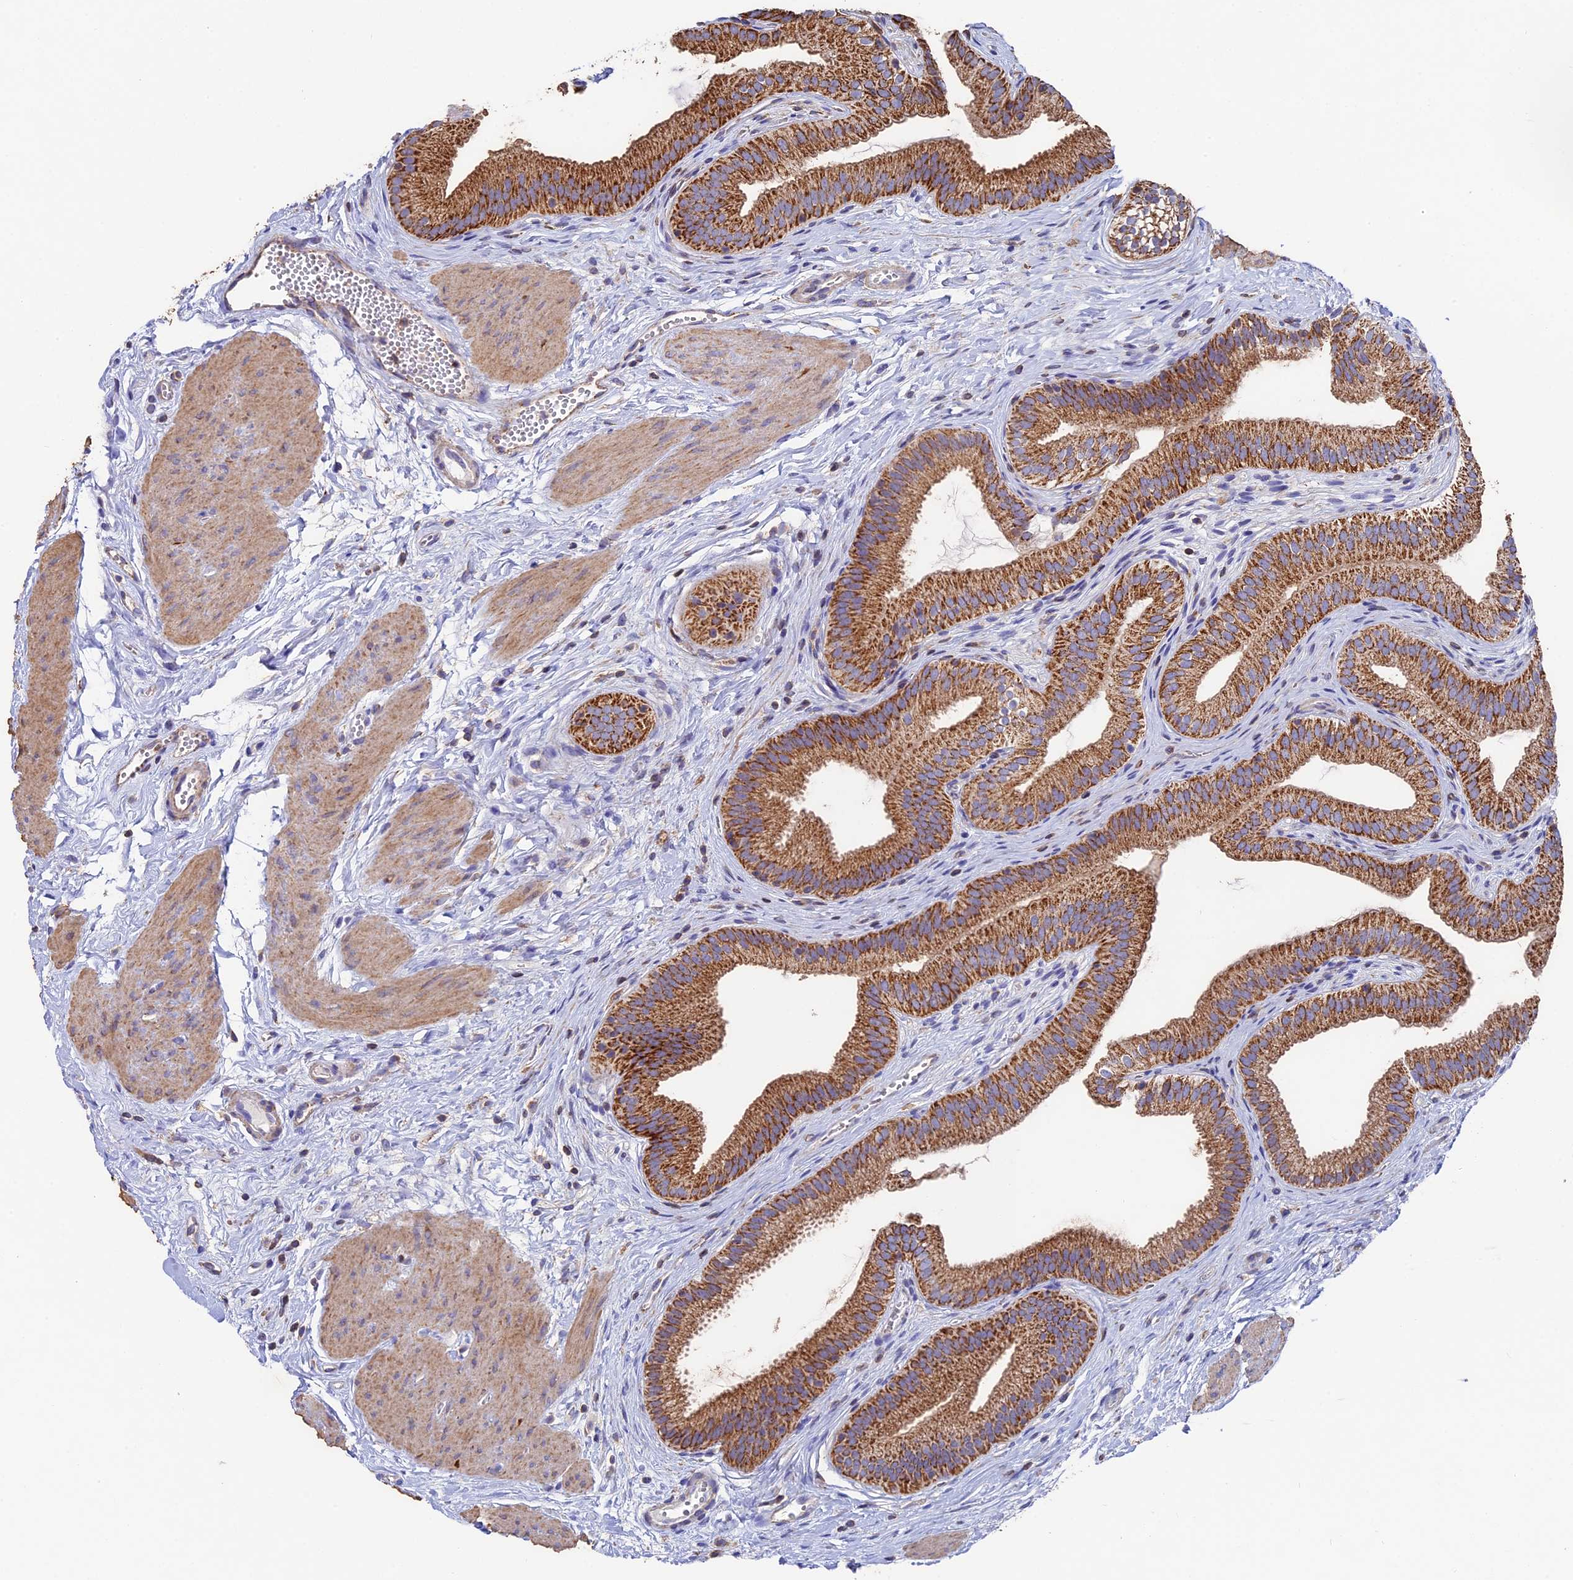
{"staining": {"intensity": "strong", "quantity": ">75%", "location": "cytoplasmic/membranous"}, "tissue": "gallbladder", "cell_type": "Glandular cells", "image_type": "normal", "snomed": [{"axis": "morphology", "description": "Normal tissue, NOS"}, {"axis": "topography", "description": "Gallbladder"}], "caption": "Gallbladder was stained to show a protein in brown. There is high levels of strong cytoplasmic/membranous staining in approximately >75% of glandular cells. (IHC, brightfield microscopy, high magnification).", "gene": "ADAT1", "patient": {"sex": "female", "age": 54}}